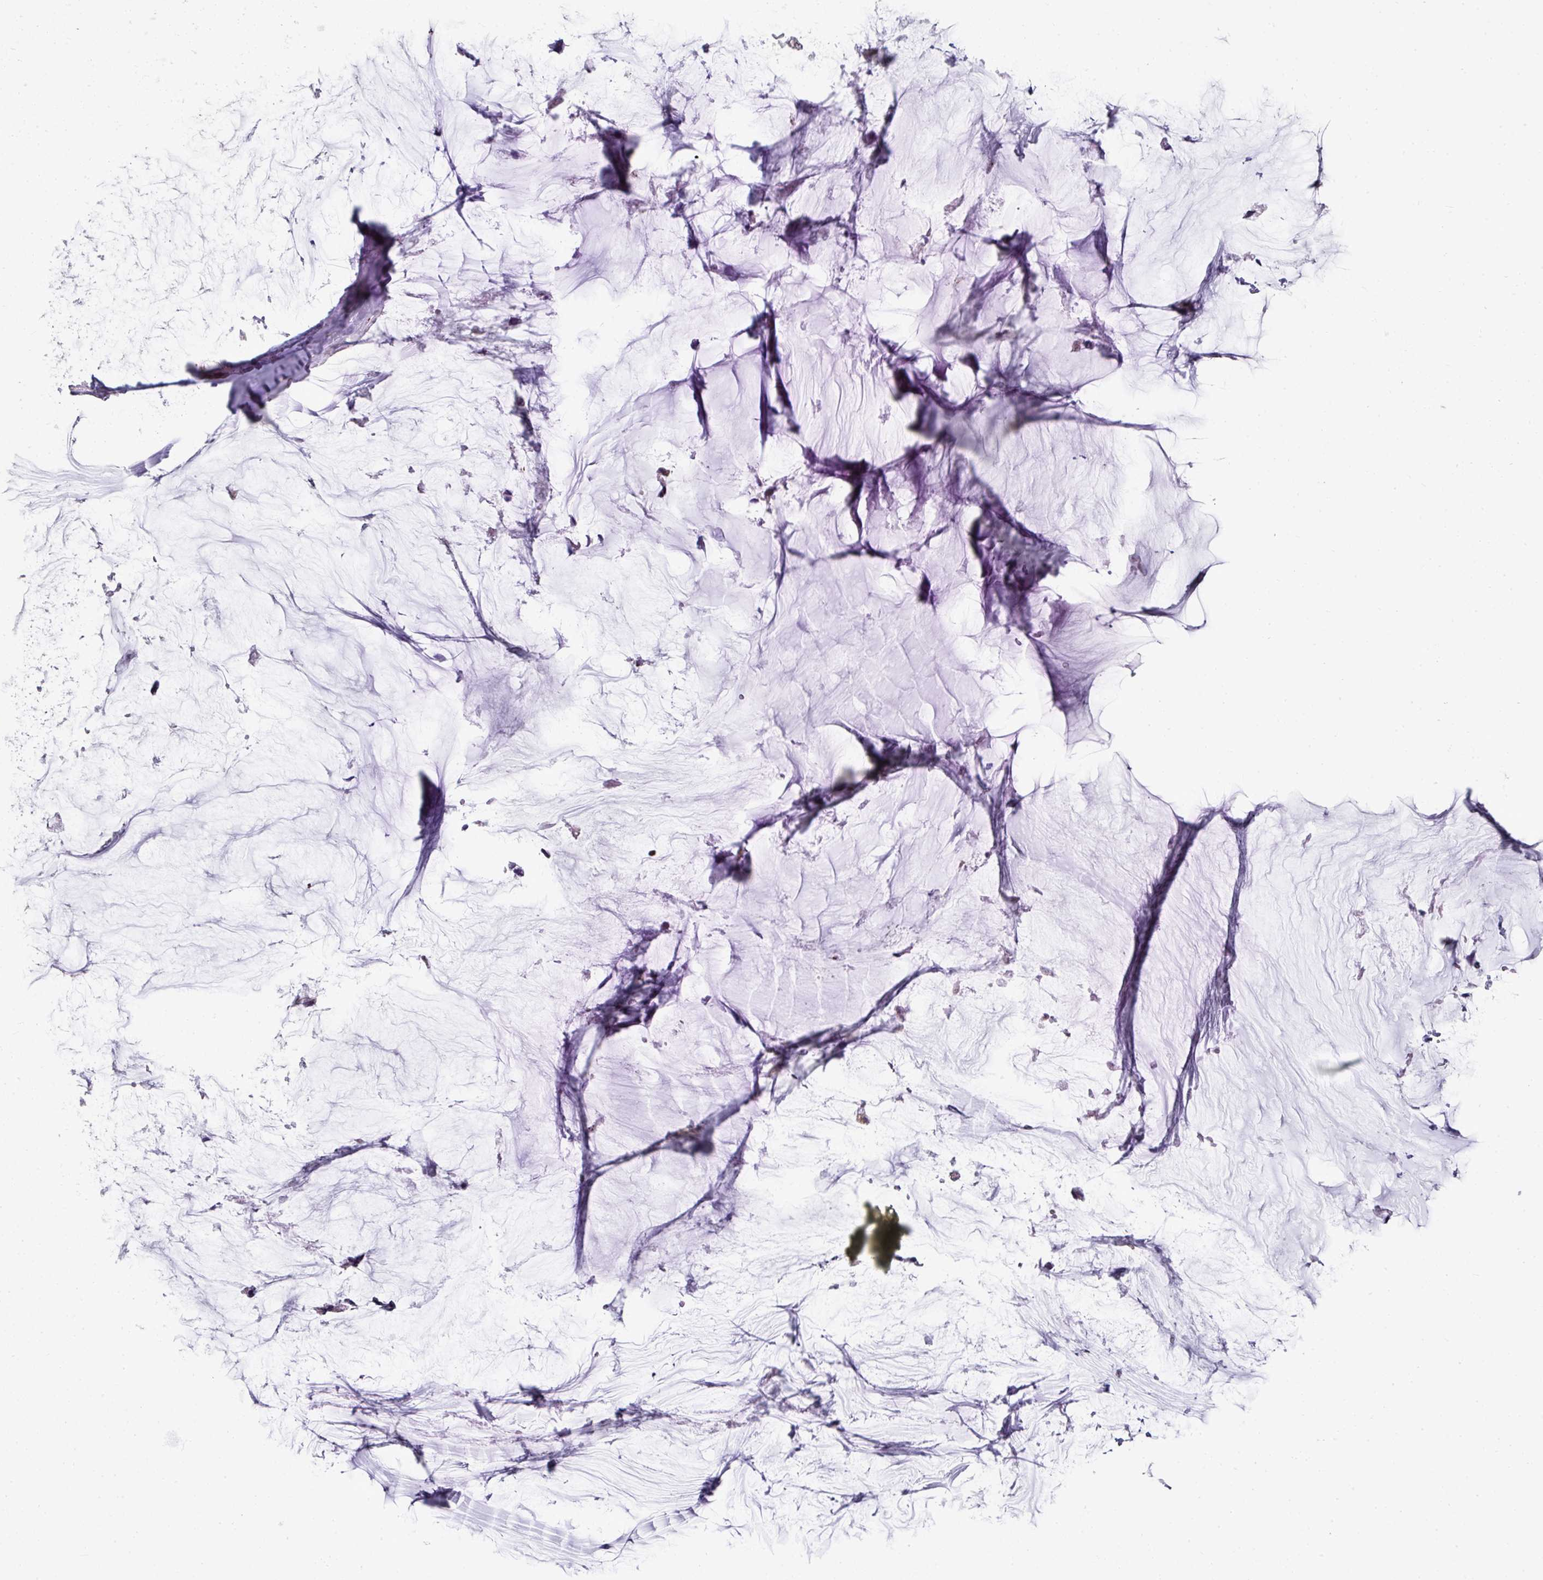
{"staining": {"intensity": "weak", "quantity": "25%-75%", "location": "cytoplasmic/membranous"}, "tissue": "ovarian cancer", "cell_type": "Tumor cells", "image_type": "cancer", "snomed": [{"axis": "morphology", "description": "Cystadenocarcinoma, mucinous, NOS"}, {"axis": "topography", "description": "Ovary"}], "caption": "Immunohistochemical staining of human ovarian cancer demonstrates low levels of weak cytoplasmic/membranous positivity in approximately 25%-75% of tumor cells. Nuclei are stained in blue.", "gene": "JPH2", "patient": {"sex": "female", "age": 39}}